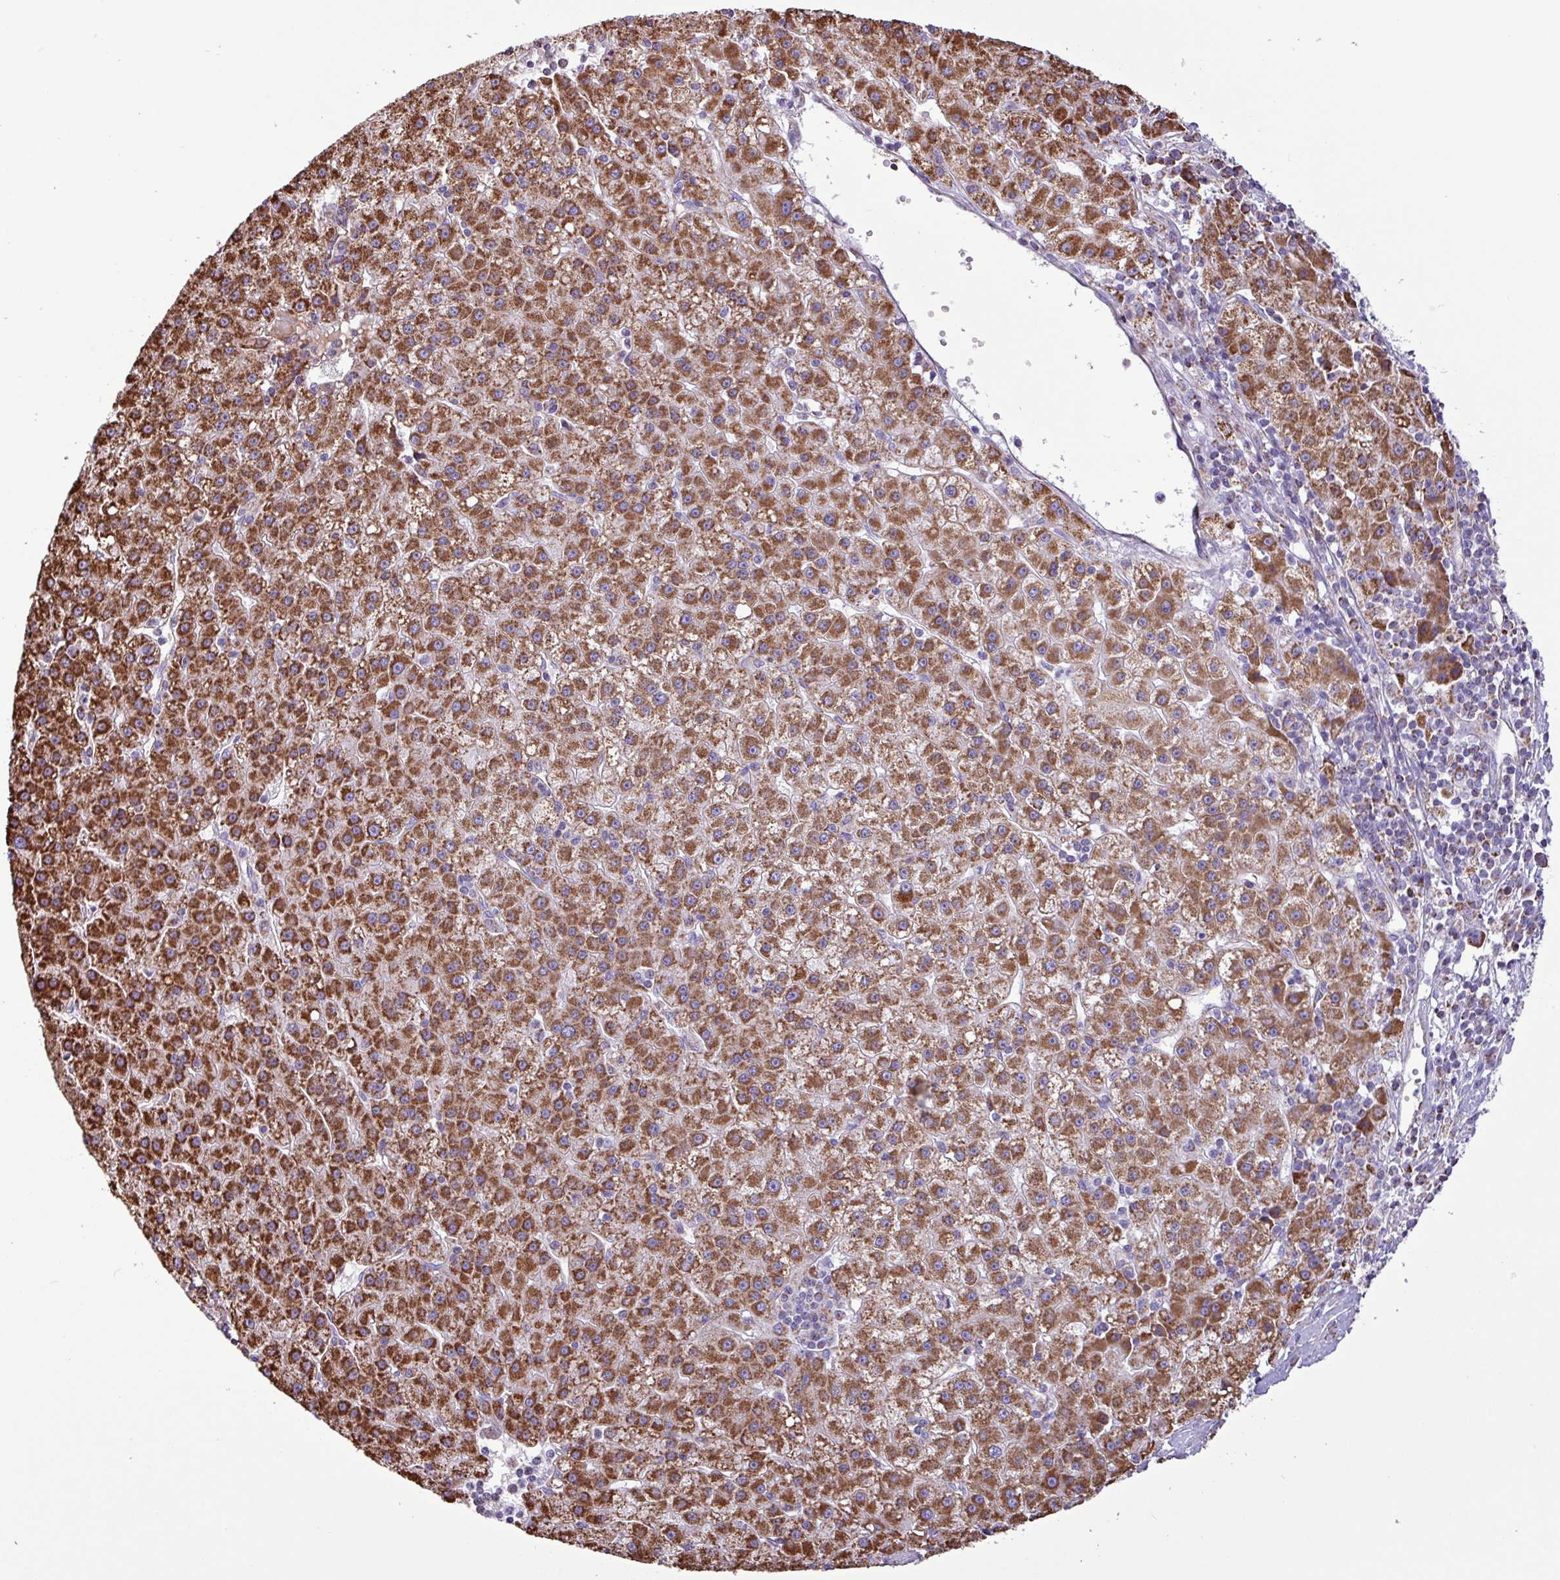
{"staining": {"intensity": "strong", "quantity": ">75%", "location": "cytoplasmic/membranous"}, "tissue": "liver cancer", "cell_type": "Tumor cells", "image_type": "cancer", "snomed": [{"axis": "morphology", "description": "Carcinoma, Hepatocellular, NOS"}, {"axis": "topography", "description": "Liver"}], "caption": "DAB immunohistochemical staining of human liver cancer reveals strong cytoplasmic/membranous protein staining in approximately >75% of tumor cells.", "gene": "RTL3", "patient": {"sex": "male", "age": 76}}